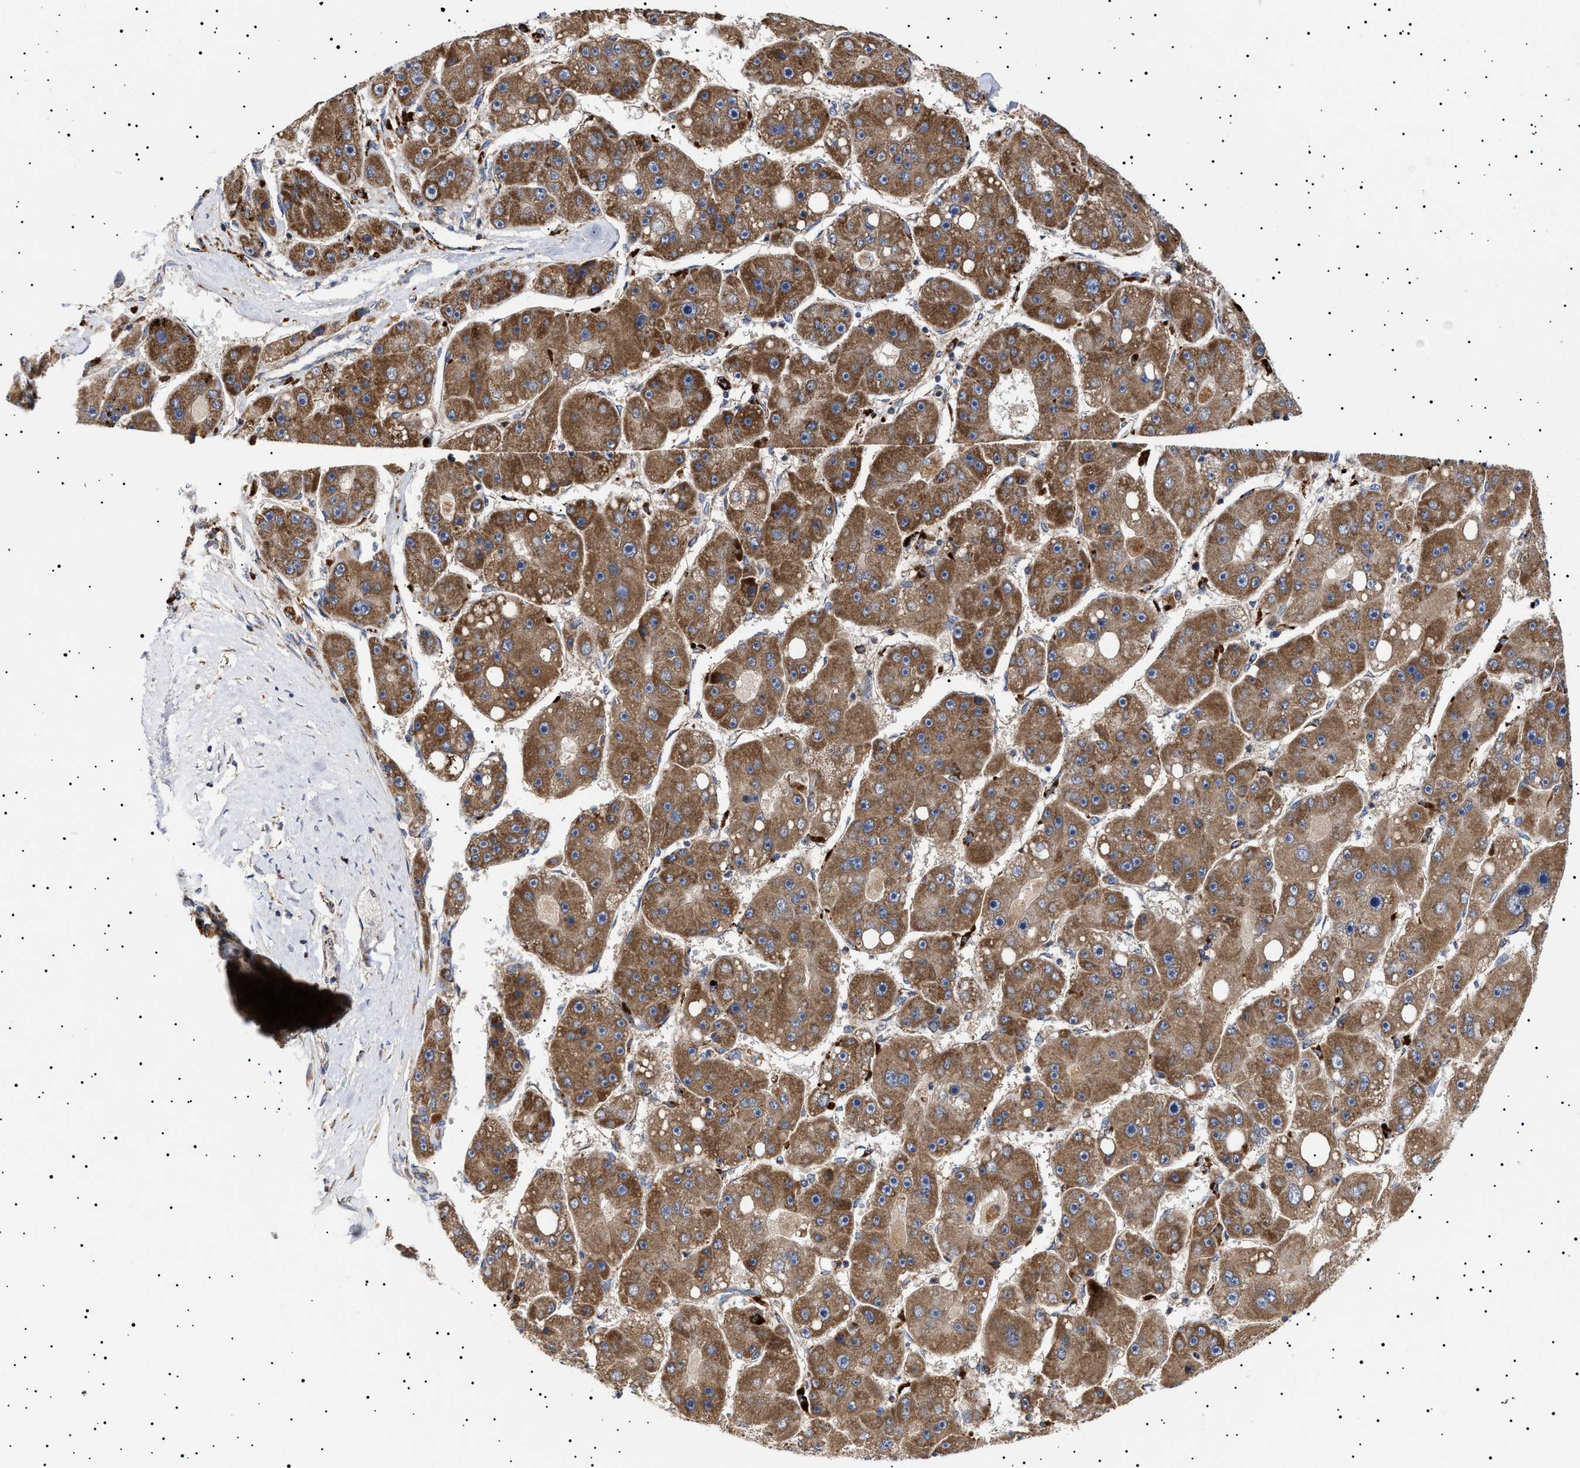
{"staining": {"intensity": "strong", "quantity": ">75%", "location": "cytoplasmic/membranous"}, "tissue": "liver cancer", "cell_type": "Tumor cells", "image_type": "cancer", "snomed": [{"axis": "morphology", "description": "Carcinoma, Hepatocellular, NOS"}, {"axis": "topography", "description": "Liver"}], "caption": "Liver cancer (hepatocellular carcinoma) stained with immunohistochemistry demonstrates strong cytoplasmic/membranous staining in about >75% of tumor cells.", "gene": "MRPL10", "patient": {"sex": "female", "age": 61}}